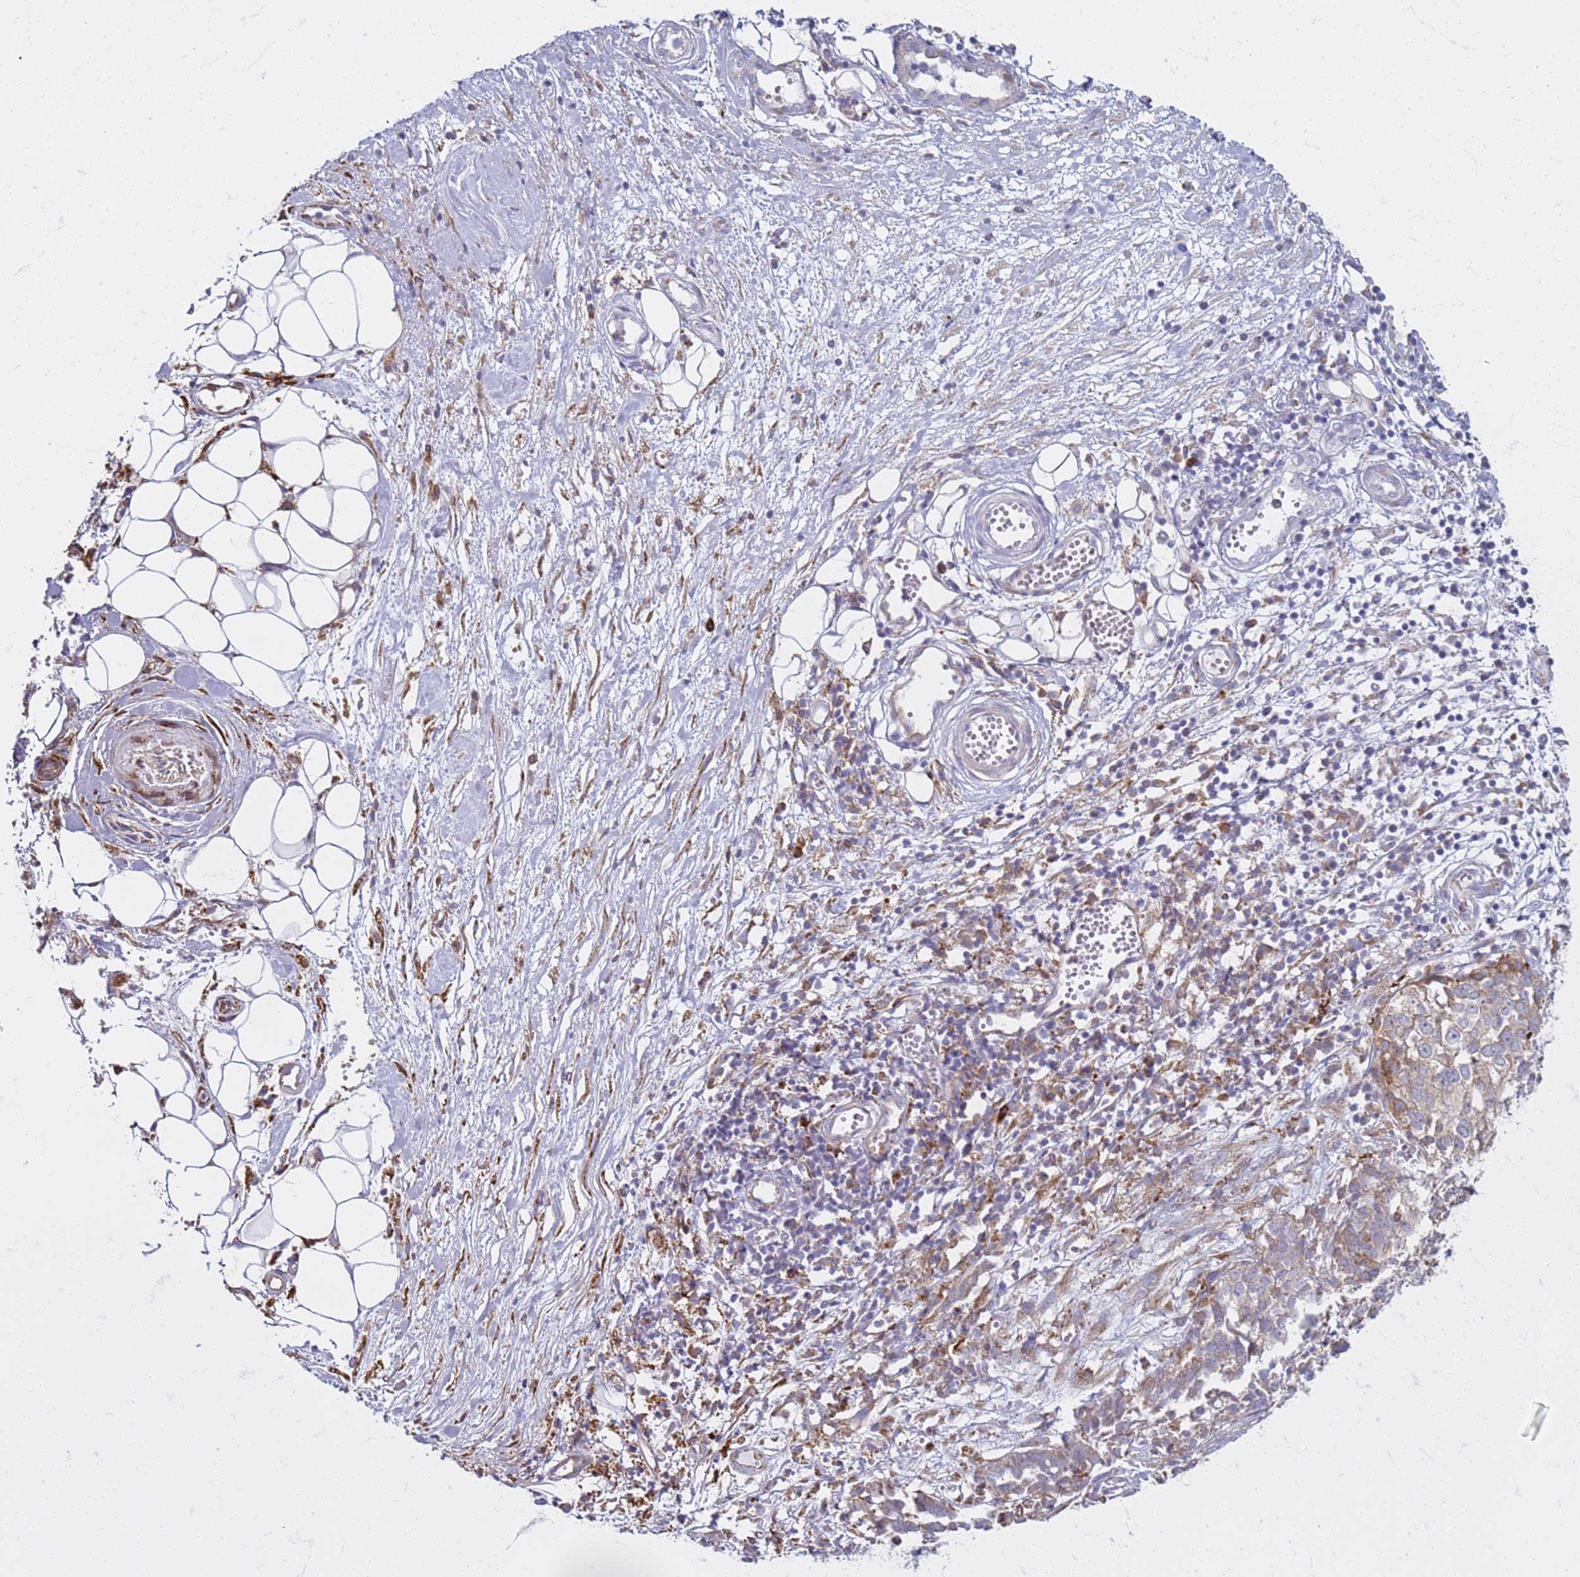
{"staining": {"intensity": "moderate", "quantity": "25%-75%", "location": "cytoplasmic/membranous"}, "tissue": "ovarian cancer", "cell_type": "Tumor cells", "image_type": "cancer", "snomed": [{"axis": "morphology", "description": "Cystadenocarcinoma, serous, NOS"}, {"axis": "topography", "description": "Soft tissue"}, {"axis": "topography", "description": "Ovary"}], "caption": "Immunohistochemical staining of human ovarian cancer (serous cystadenocarcinoma) exhibits medium levels of moderate cytoplasmic/membranous protein positivity in about 25%-75% of tumor cells.", "gene": "PDK3", "patient": {"sex": "female", "age": 57}}